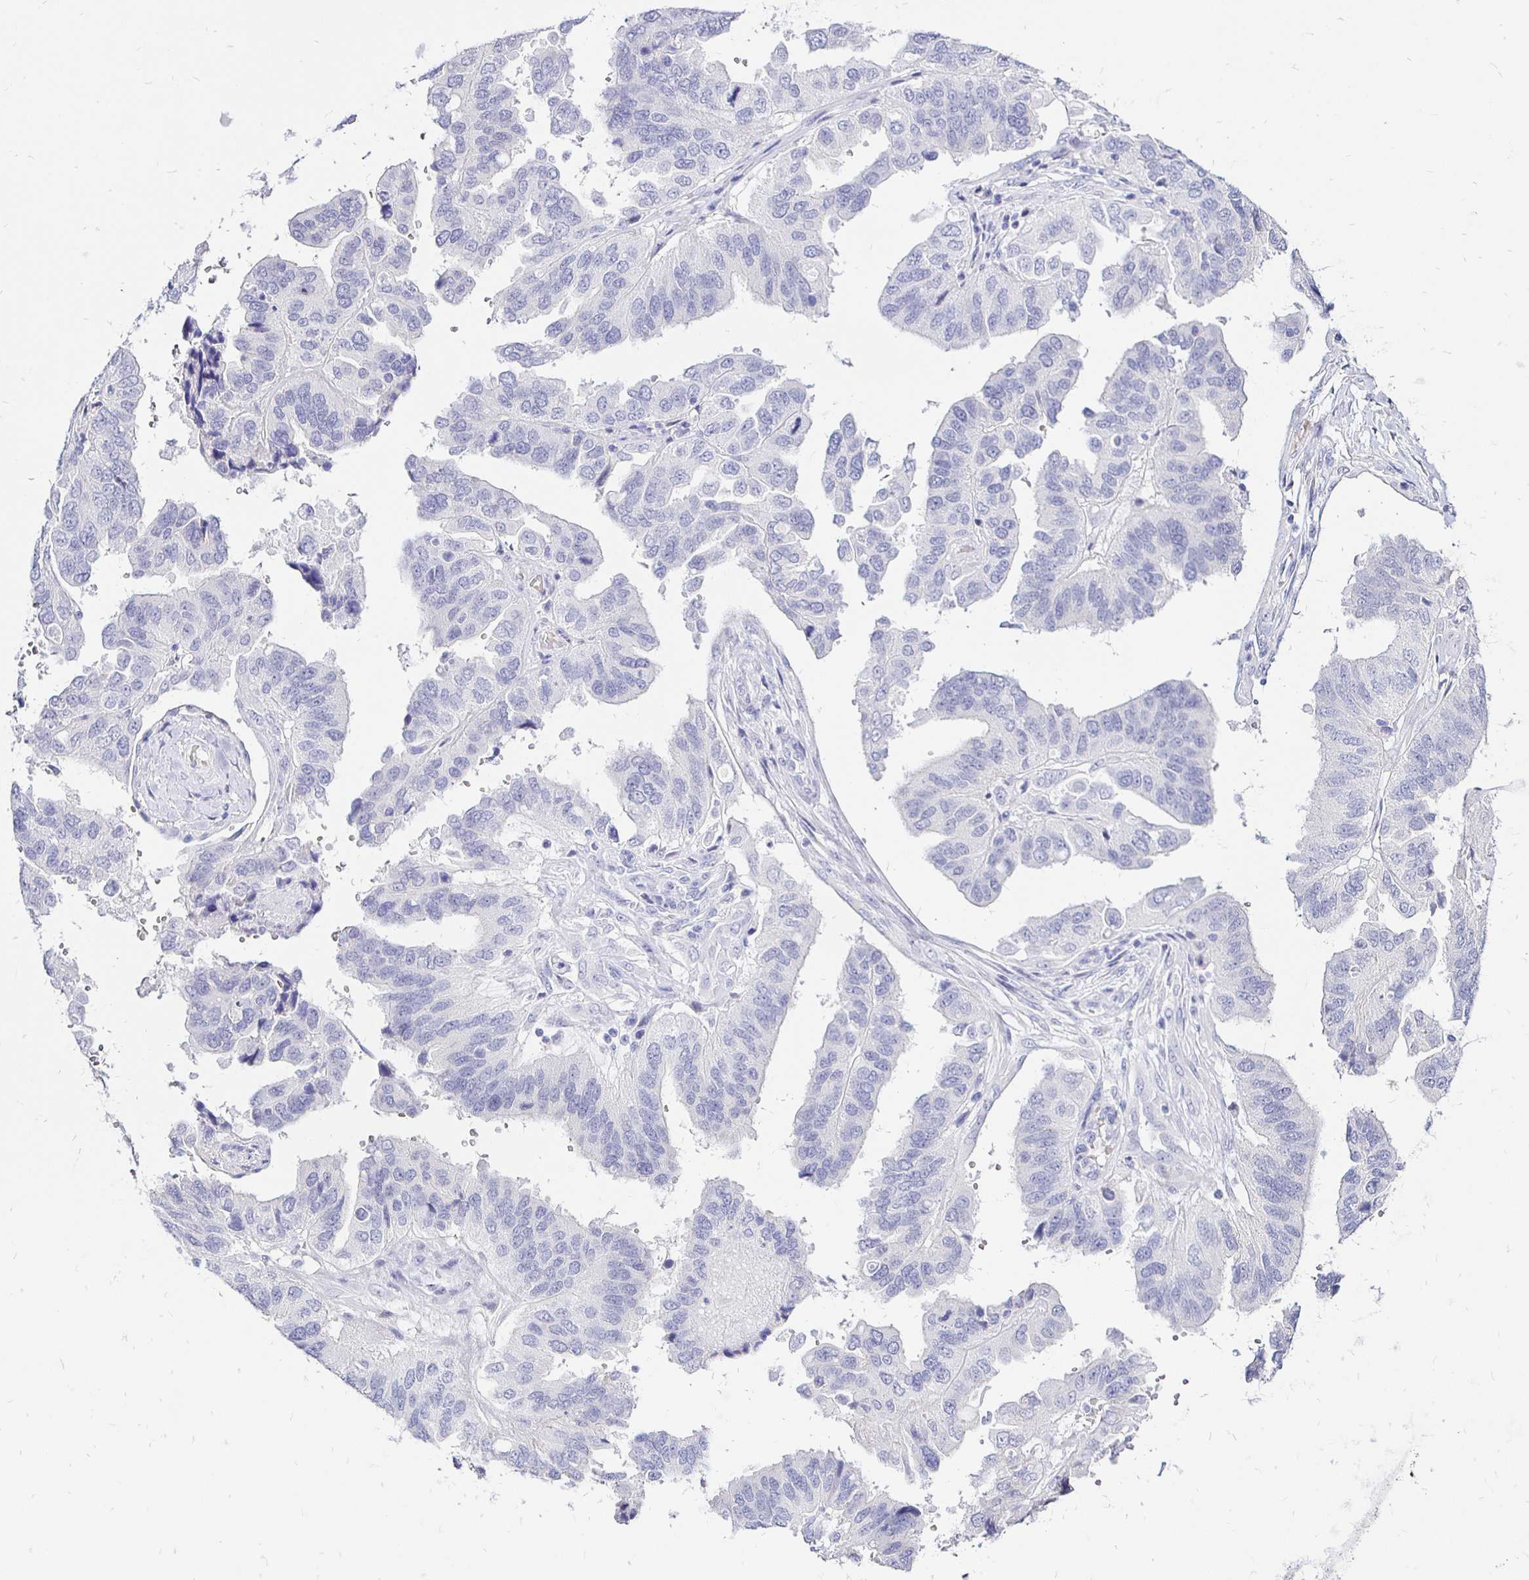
{"staining": {"intensity": "negative", "quantity": "none", "location": "none"}, "tissue": "ovarian cancer", "cell_type": "Tumor cells", "image_type": "cancer", "snomed": [{"axis": "morphology", "description": "Cystadenocarcinoma, serous, NOS"}, {"axis": "topography", "description": "Ovary"}], "caption": "High magnification brightfield microscopy of ovarian cancer (serous cystadenocarcinoma) stained with DAB (brown) and counterstained with hematoxylin (blue): tumor cells show no significant staining.", "gene": "IRGC", "patient": {"sex": "female", "age": 79}}